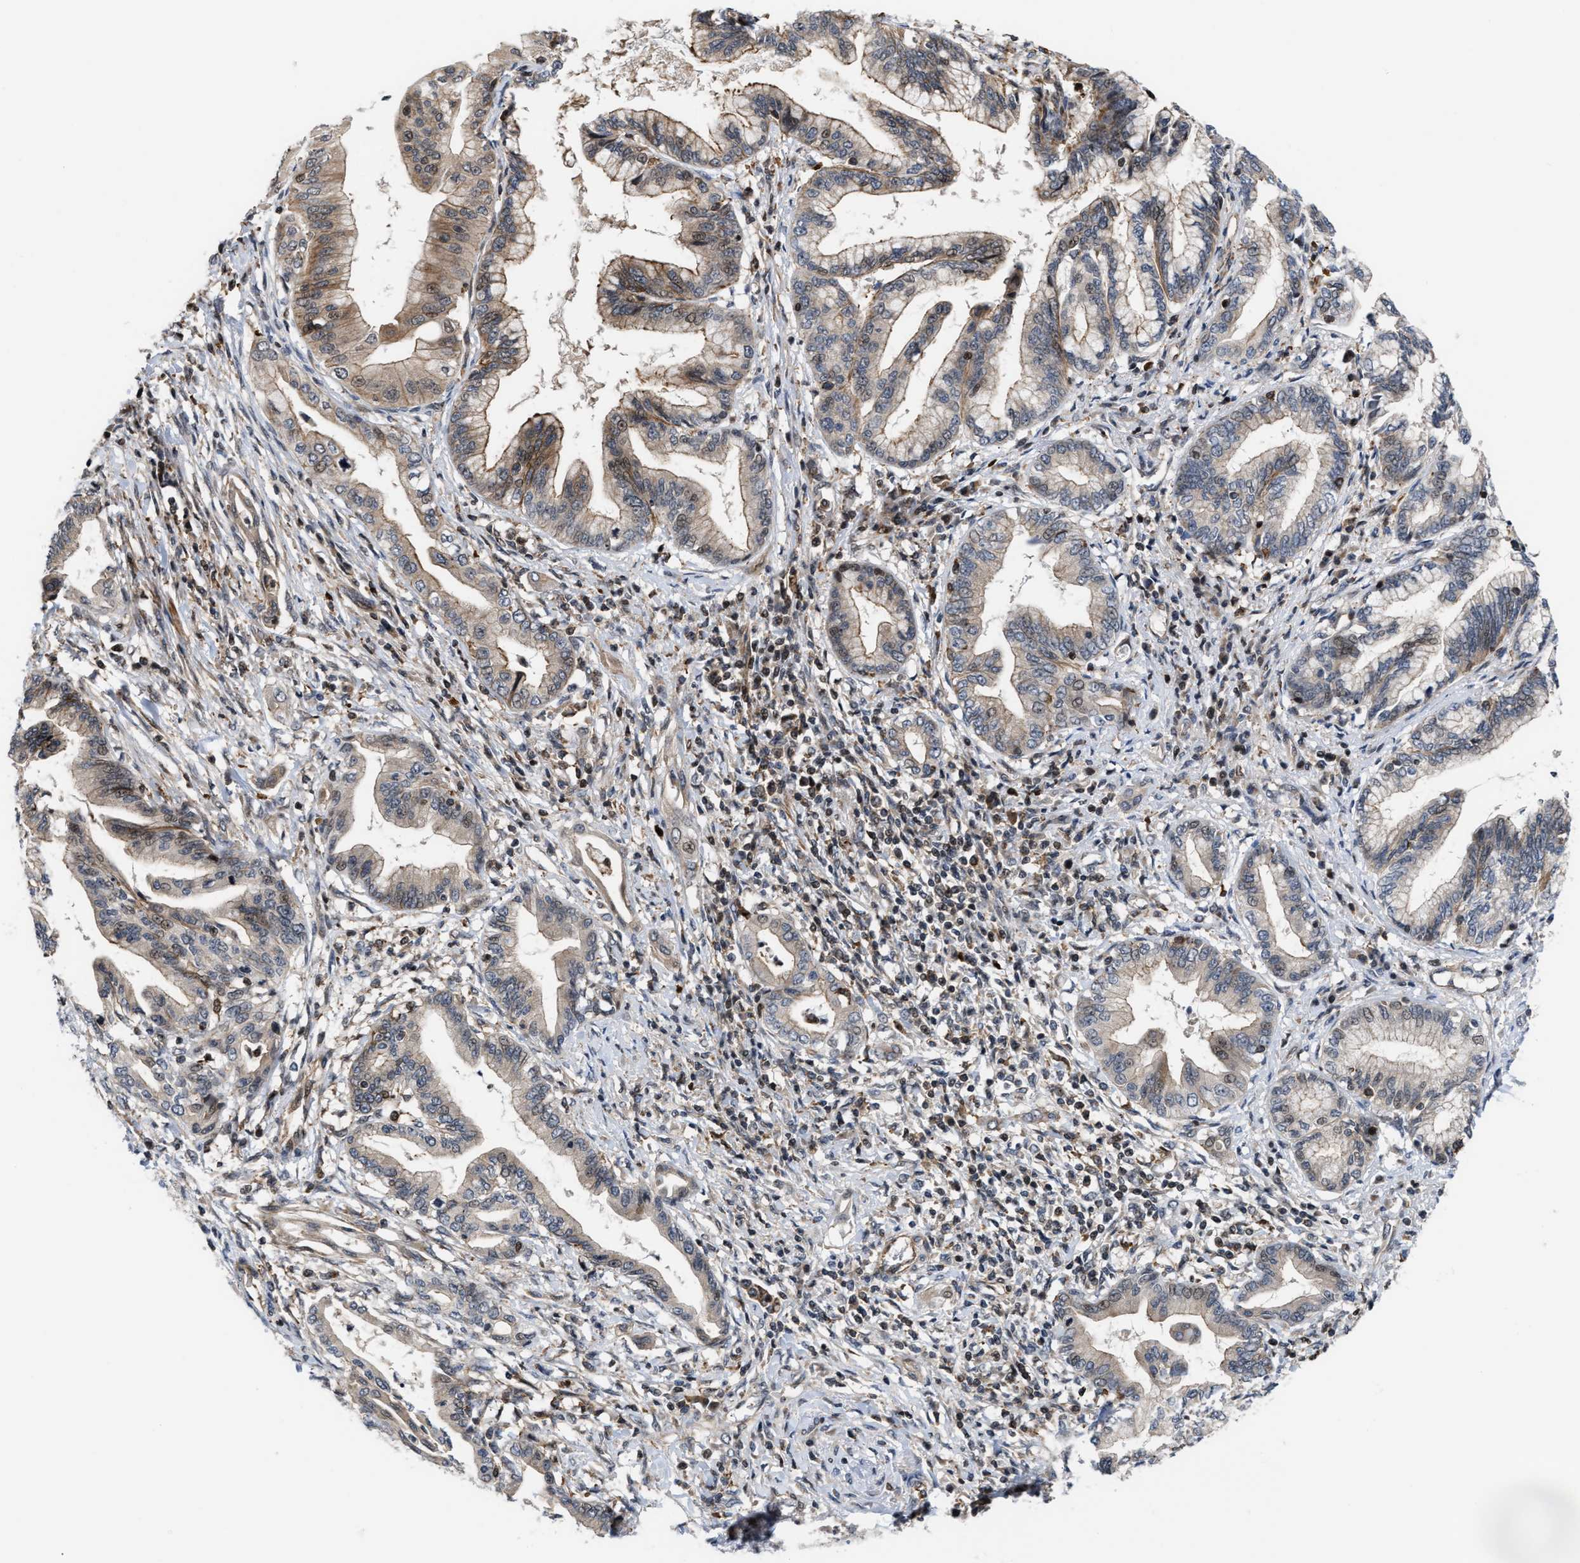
{"staining": {"intensity": "weak", "quantity": "<25%", "location": "cytoplasmic/membranous,nuclear"}, "tissue": "pancreatic cancer", "cell_type": "Tumor cells", "image_type": "cancer", "snomed": [{"axis": "morphology", "description": "Adenocarcinoma, NOS"}, {"axis": "topography", "description": "Pancreas"}], "caption": "An IHC histopathology image of adenocarcinoma (pancreatic) is shown. There is no staining in tumor cells of adenocarcinoma (pancreatic). (Brightfield microscopy of DAB (3,3'-diaminobenzidine) immunohistochemistry (IHC) at high magnification).", "gene": "STAU2", "patient": {"sex": "female", "age": 64}}